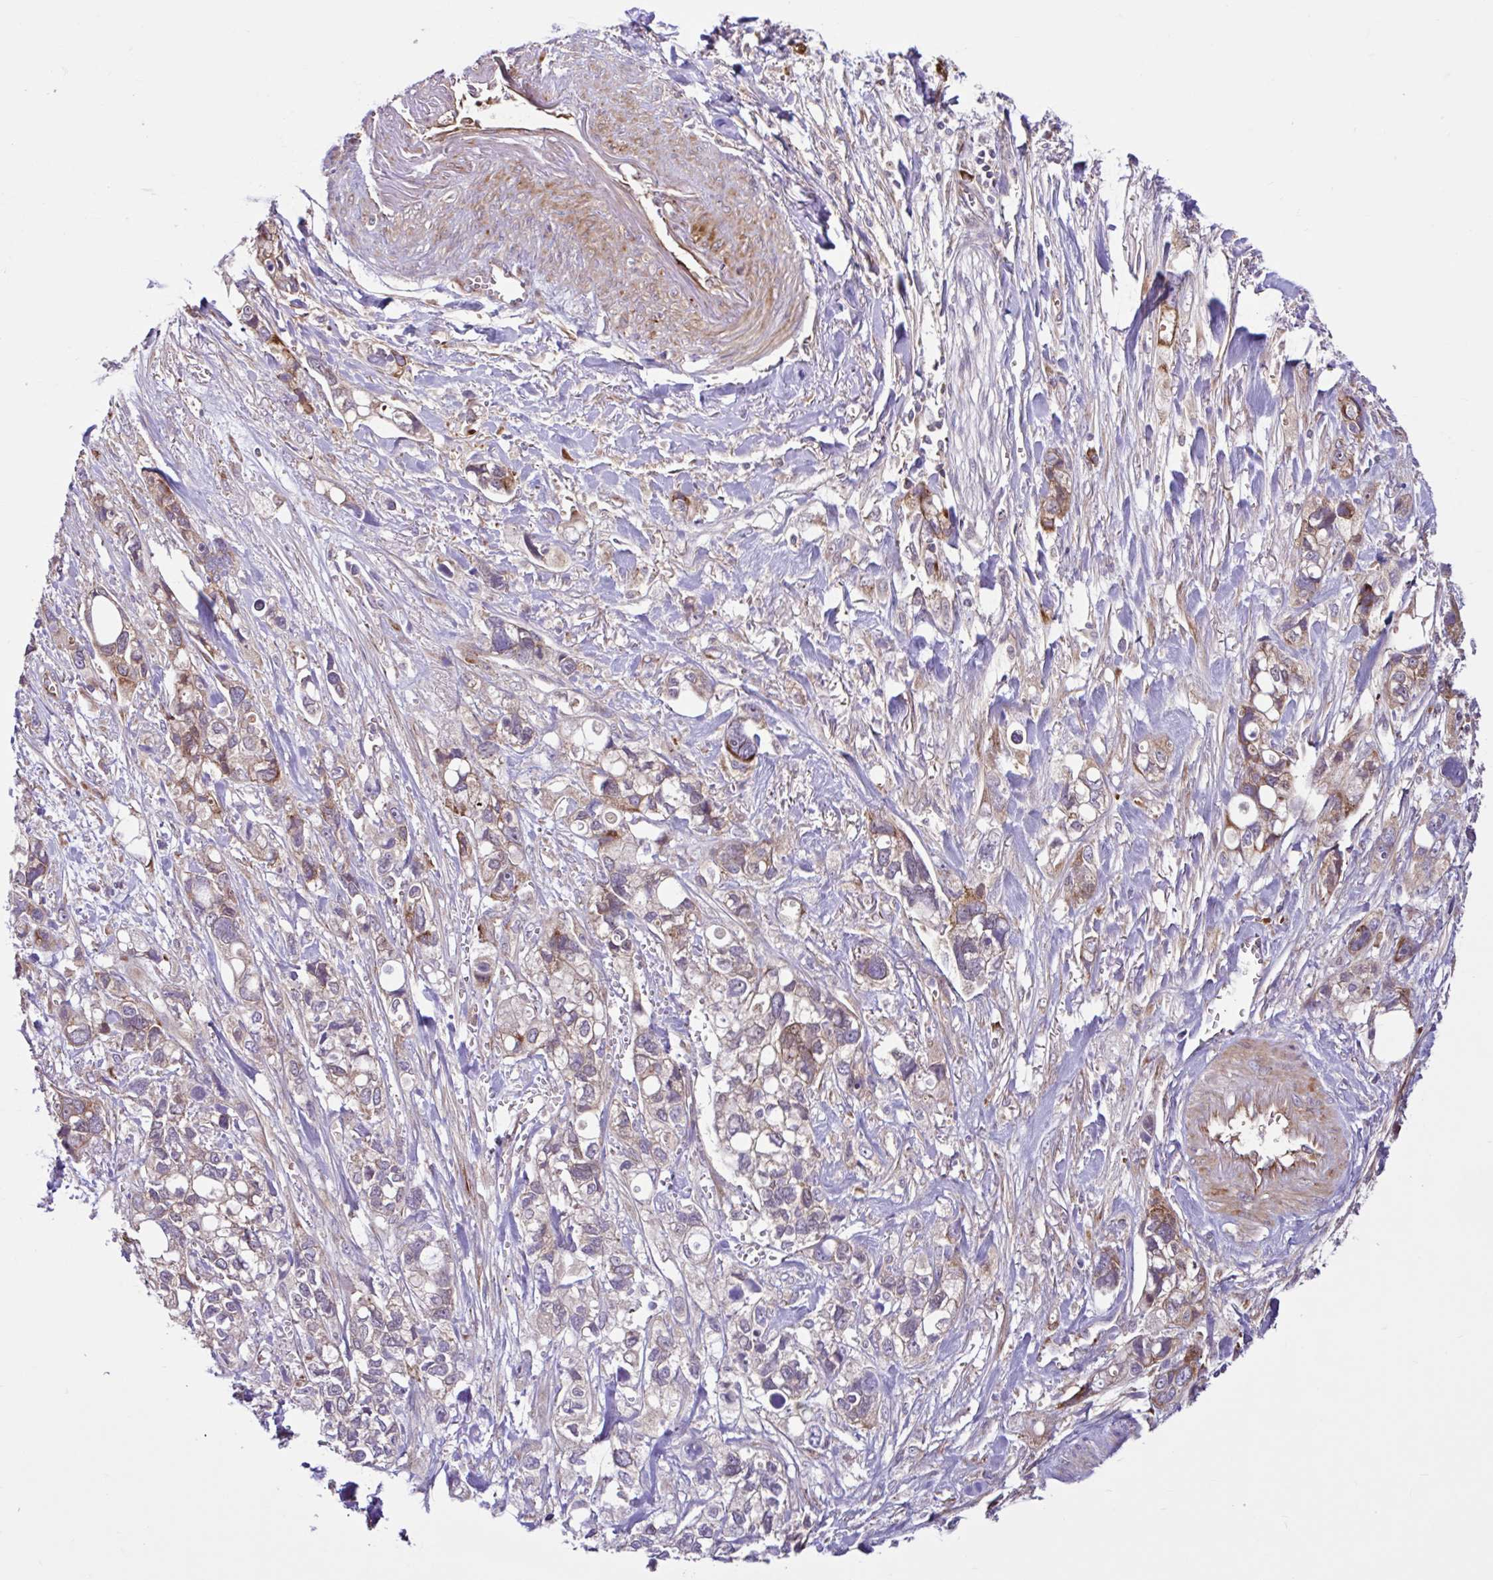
{"staining": {"intensity": "weak", "quantity": "25%-75%", "location": "cytoplasmic/membranous"}, "tissue": "stomach cancer", "cell_type": "Tumor cells", "image_type": "cancer", "snomed": [{"axis": "morphology", "description": "Adenocarcinoma, NOS"}, {"axis": "topography", "description": "Stomach, upper"}], "caption": "Tumor cells display weak cytoplasmic/membranous positivity in approximately 25%-75% of cells in stomach cancer.", "gene": "NTPCR", "patient": {"sex": "female", "age": 81}}